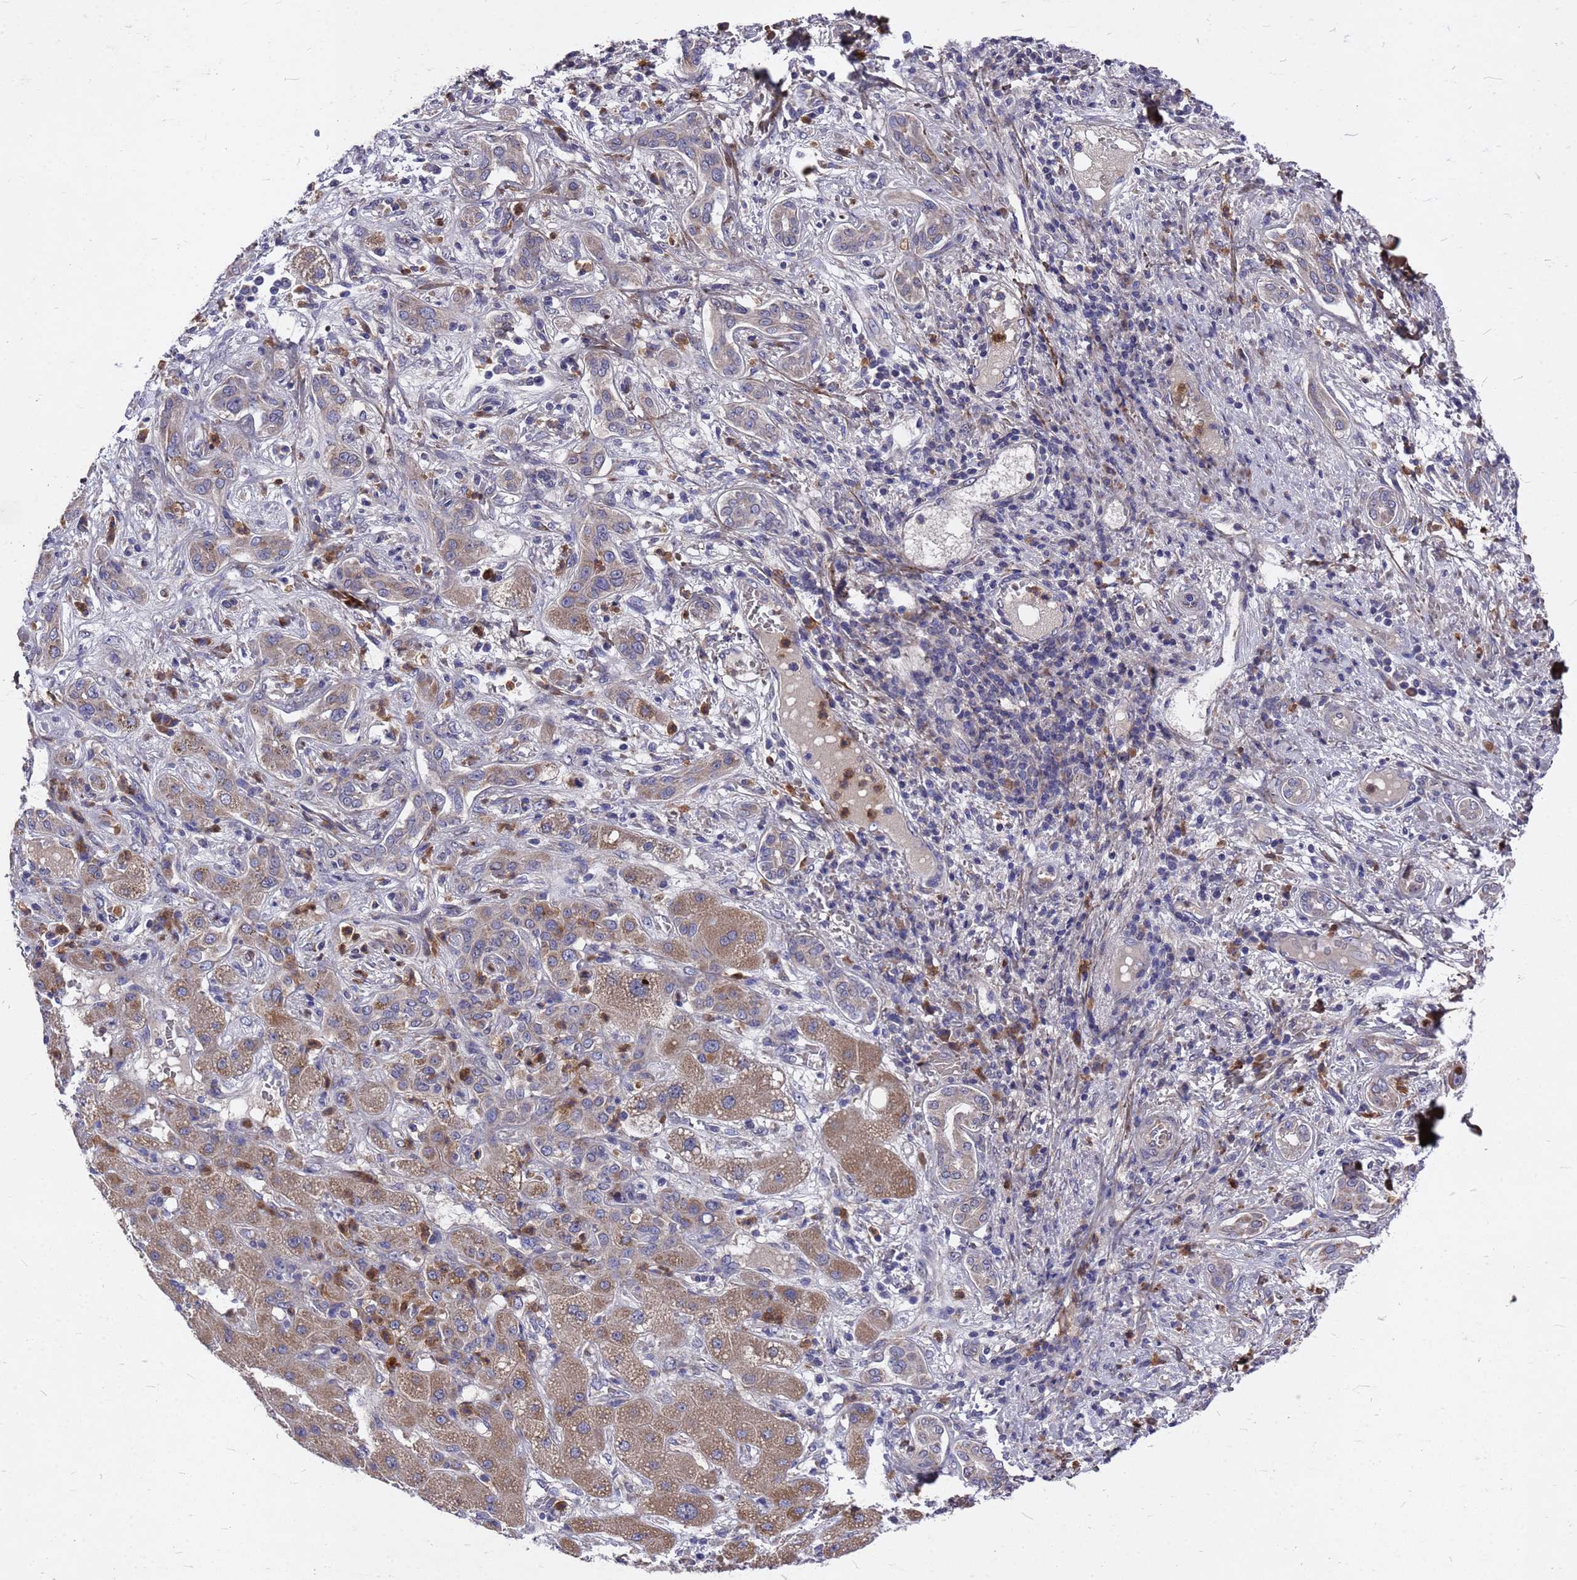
{"staining": {"intensity": "moderate", "quantity": "<25%", "location": "cytoplasmic/membranous"}, "tissue": "liver cancer", "cell_type": "Tumor cells", "image_type": "cancer", "snomed": [{"axis": "morphology", "description": "Carcinoma, Hepatocellular, NOS"}, {"axis": "topography", "description": "Liver"}], "caption": "Immunohistochemistry (IHC) of human liver cancer (hepatocellular carcinoma) shows low levels of moderate cytoplasmic/membranous staining in approximately <25% of tumor cells.", "gene": "ZNF717", "patient": {"sex": "male", "age": 65}}